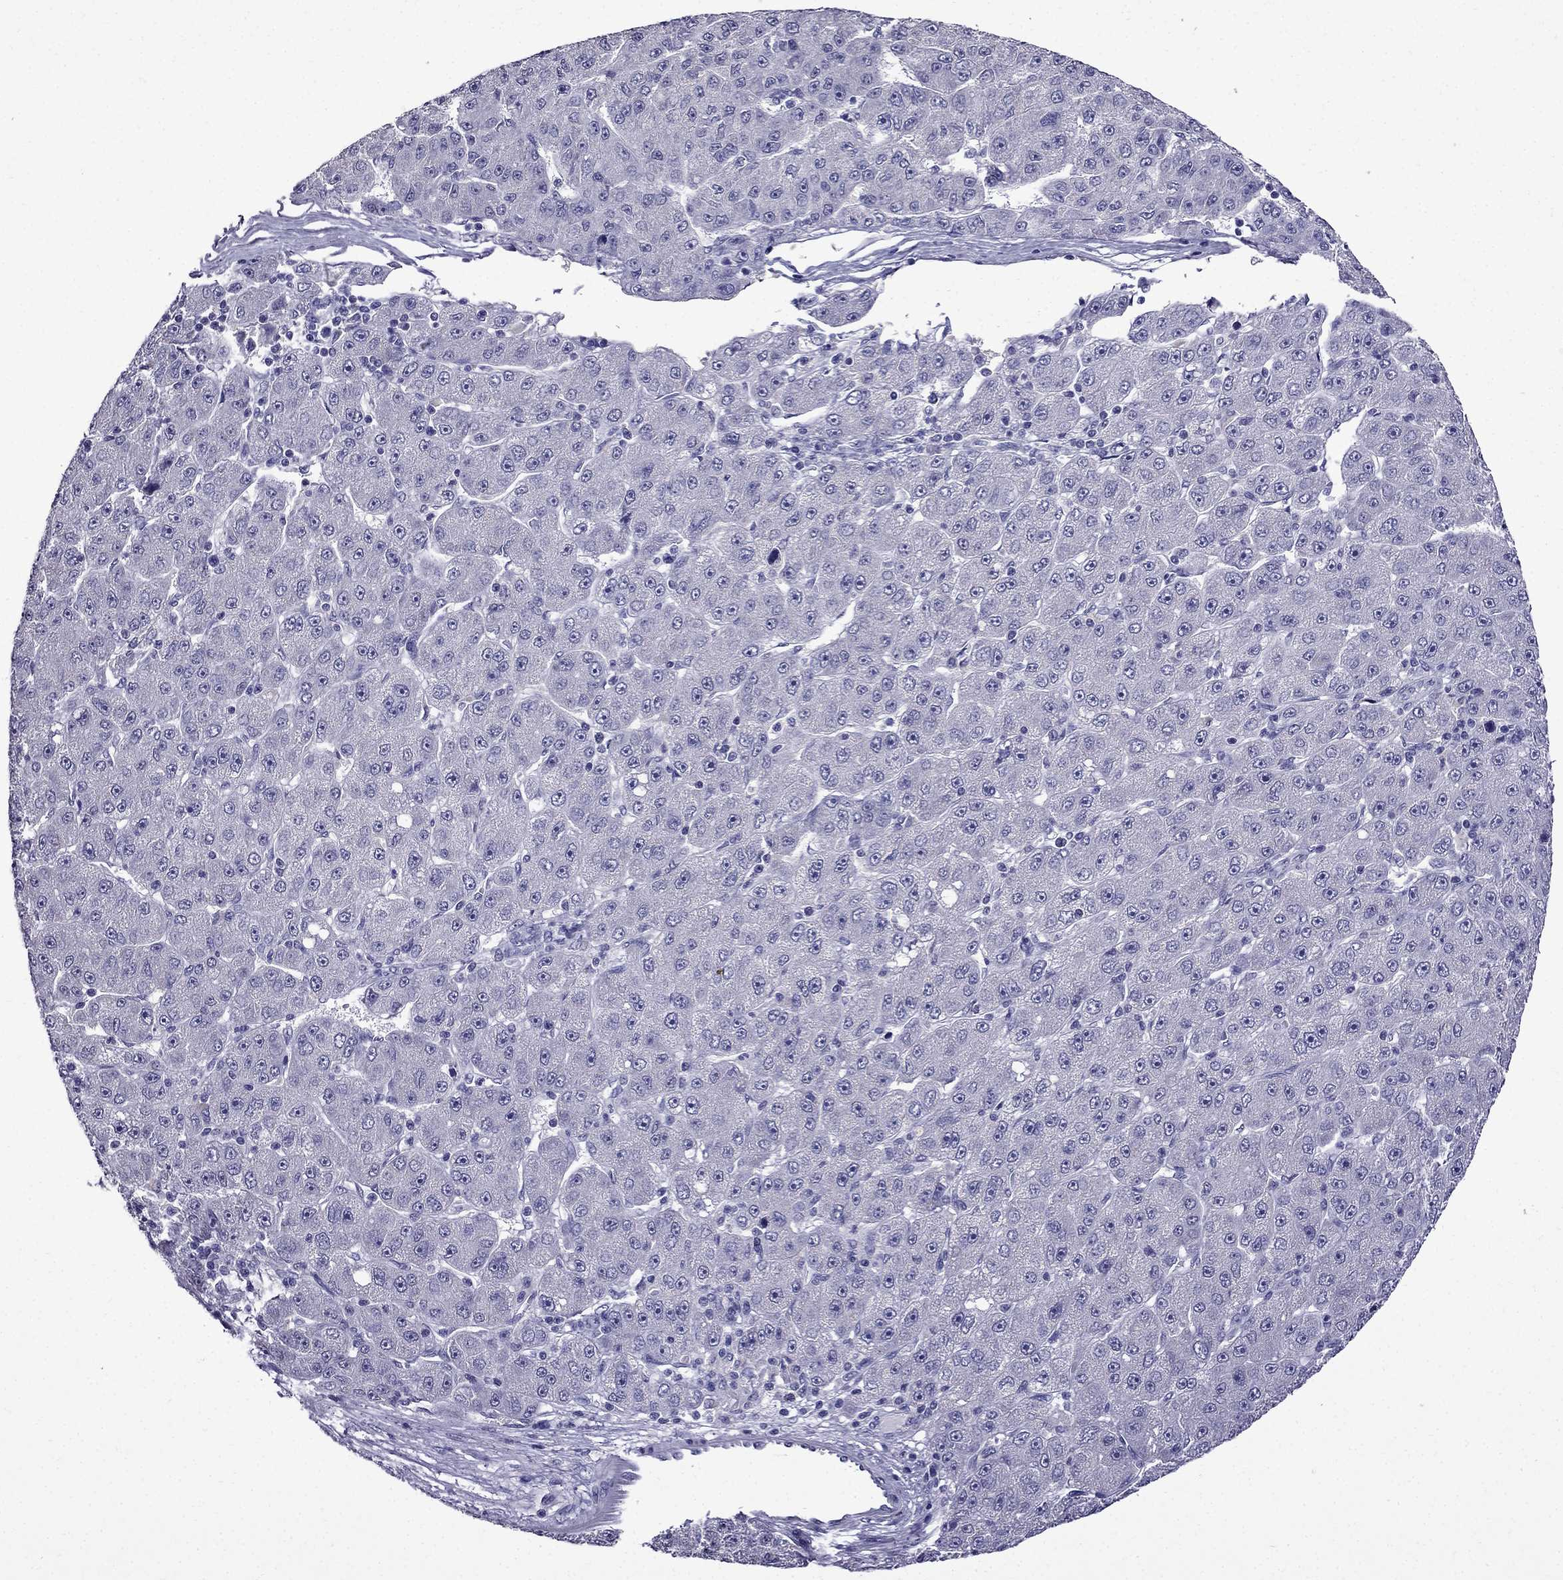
{"staining": {"intensity": "negative", "quantity": "none", "location": "none"}, "tissue": "liver cancer", "cell_type": "Tumor cells", "image_type": "cancer", "snomed": [{"axis": "morphology", "description": "Carcinoma, Hepatocellular, NOS"}, {"axis": "topography", "description": "Liver"}], "caption": "An immunohistochemistry (IHC) micrograph of liver cancer is shown. There is no staining in tumor cells of liver cancer. The staining is performed using DAB brown chromogen with nuclei counter-stained in using hematoxylin.", "gene": "DNAH17", "patient": {"sex": "male", "age": 67}}